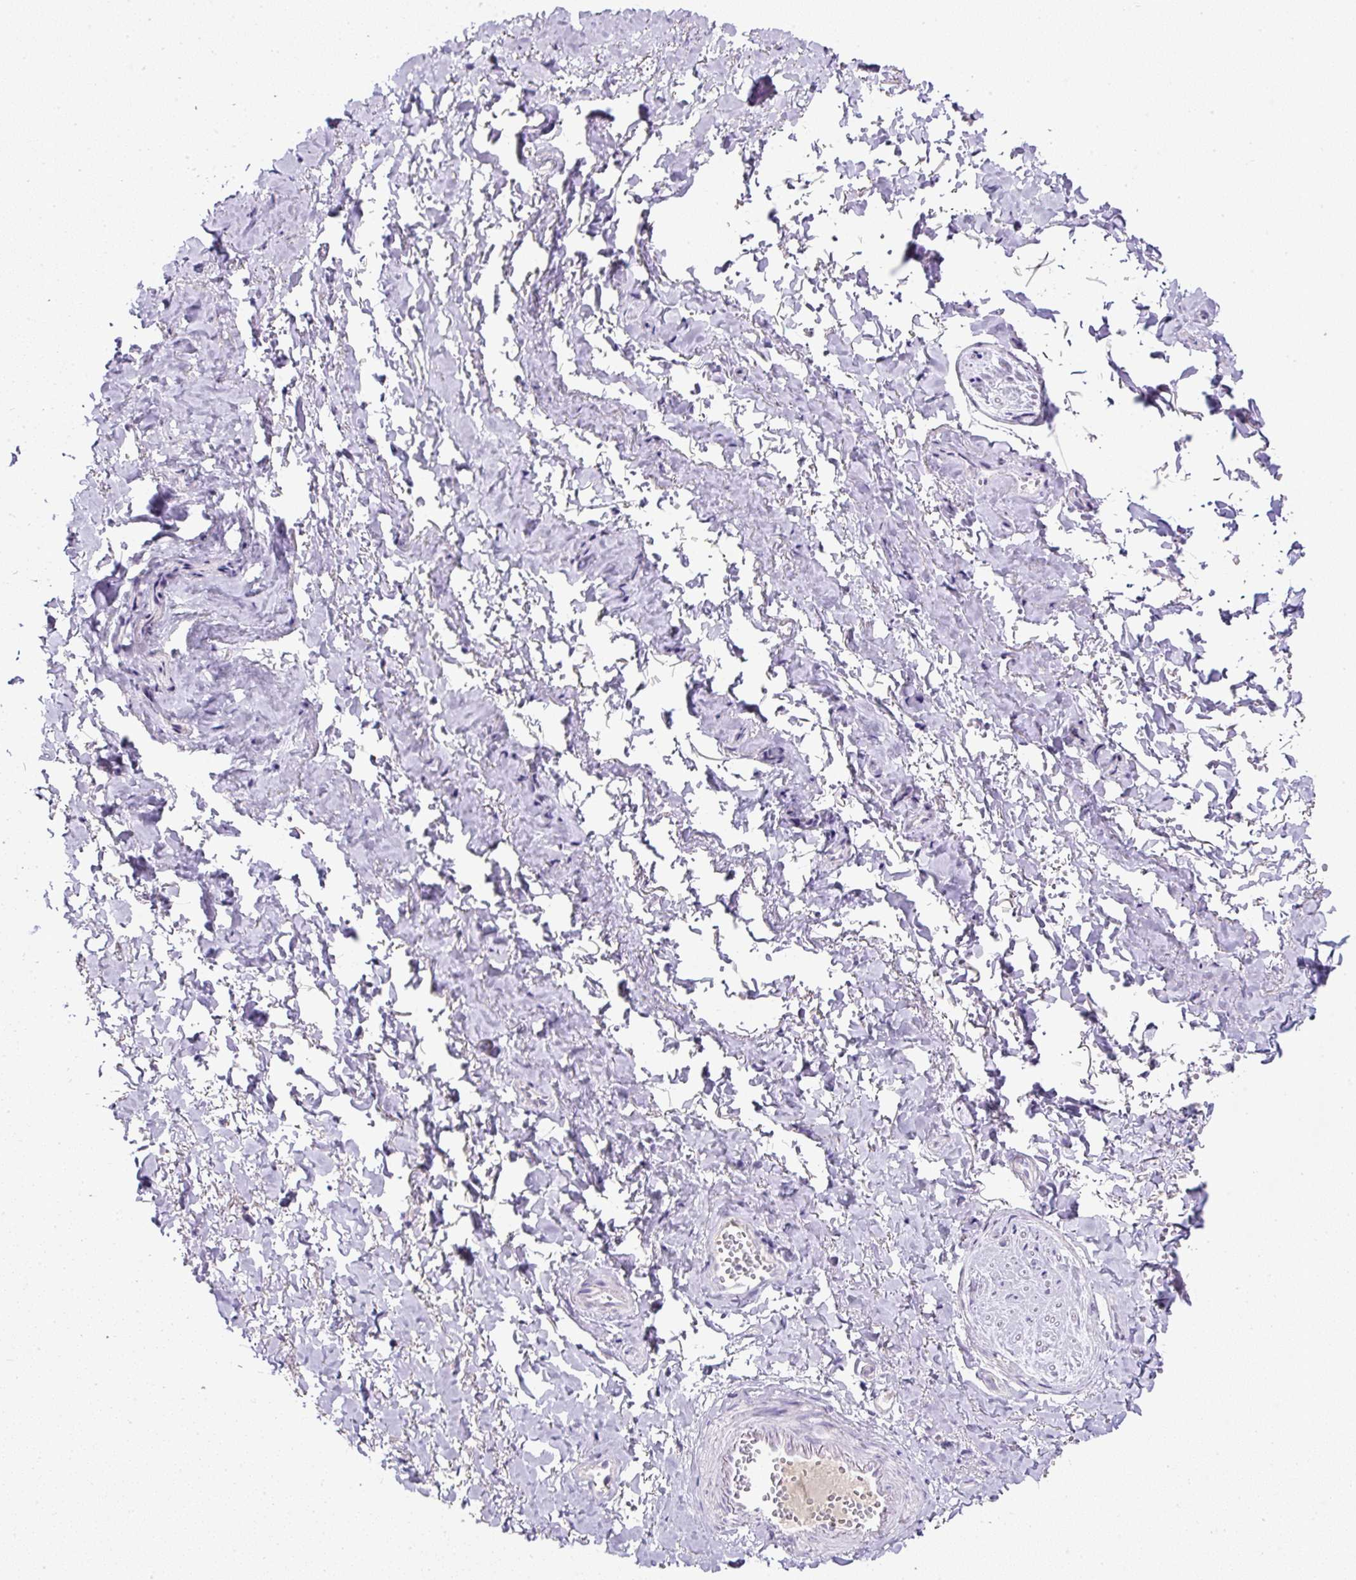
{"staining": {"intensity": "negative", "quantity": "none", "location": "none"}, "tissue": "adipose tissue", "cell_type": "Adipocytes", "image_type": "normal", "snomed": [{"axis": "morphology", "description": "Normal tissue, NOS"}, {"axis": "topography", "description": "Vulva"}, {"axis": "topography", "description": "Vagina"}, {"axis": "topography", "description": "Peripheral nerve tissue"}], "caption": "DAB (3,3'-diaminobenzidine) immunohistochemical staining of normal human adipose tissue displays no significant expression in adipocytes.", "gene": "COL9A2", "patient": {"sex": "female", "age": 66}}